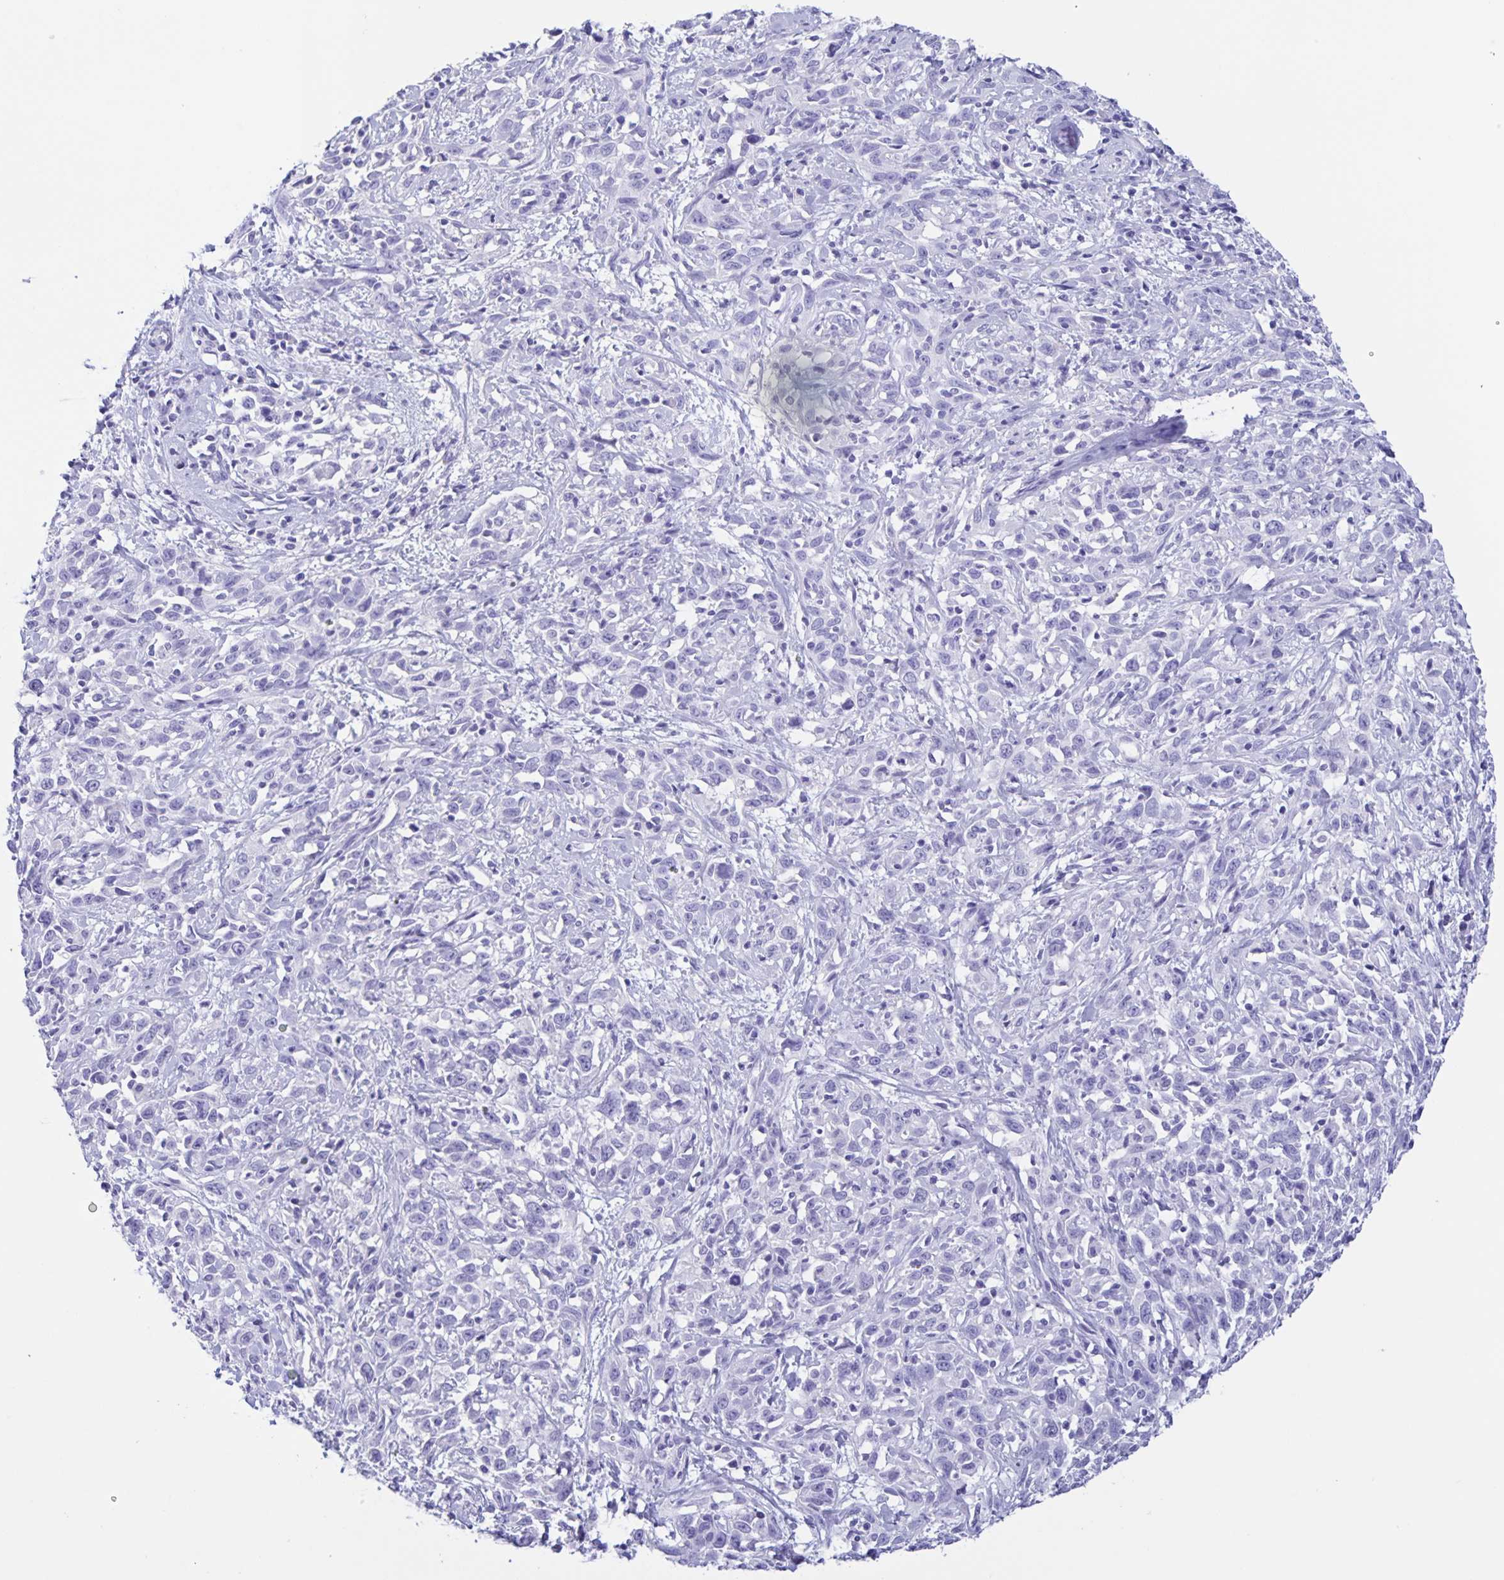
{"staining": {"intensity": "negative", "quantity": "none", "location": "none"}, "tissue": "cervical cancer", "cell_type": "Tumor cells", "image_type": "cancer", "snomed": [{"axis": "morphology", "description": "Adenocarcinoma, NOS"}, {"axis": "topography", "description": "Cervix"}], "caption": "Immunohistochemical staining of cervical cancer (adenocarcinoma) demonstrates no significant expression in tumor cells.", "gene": "DMBT1", "patient": {"sex": "female", "age": 40}}